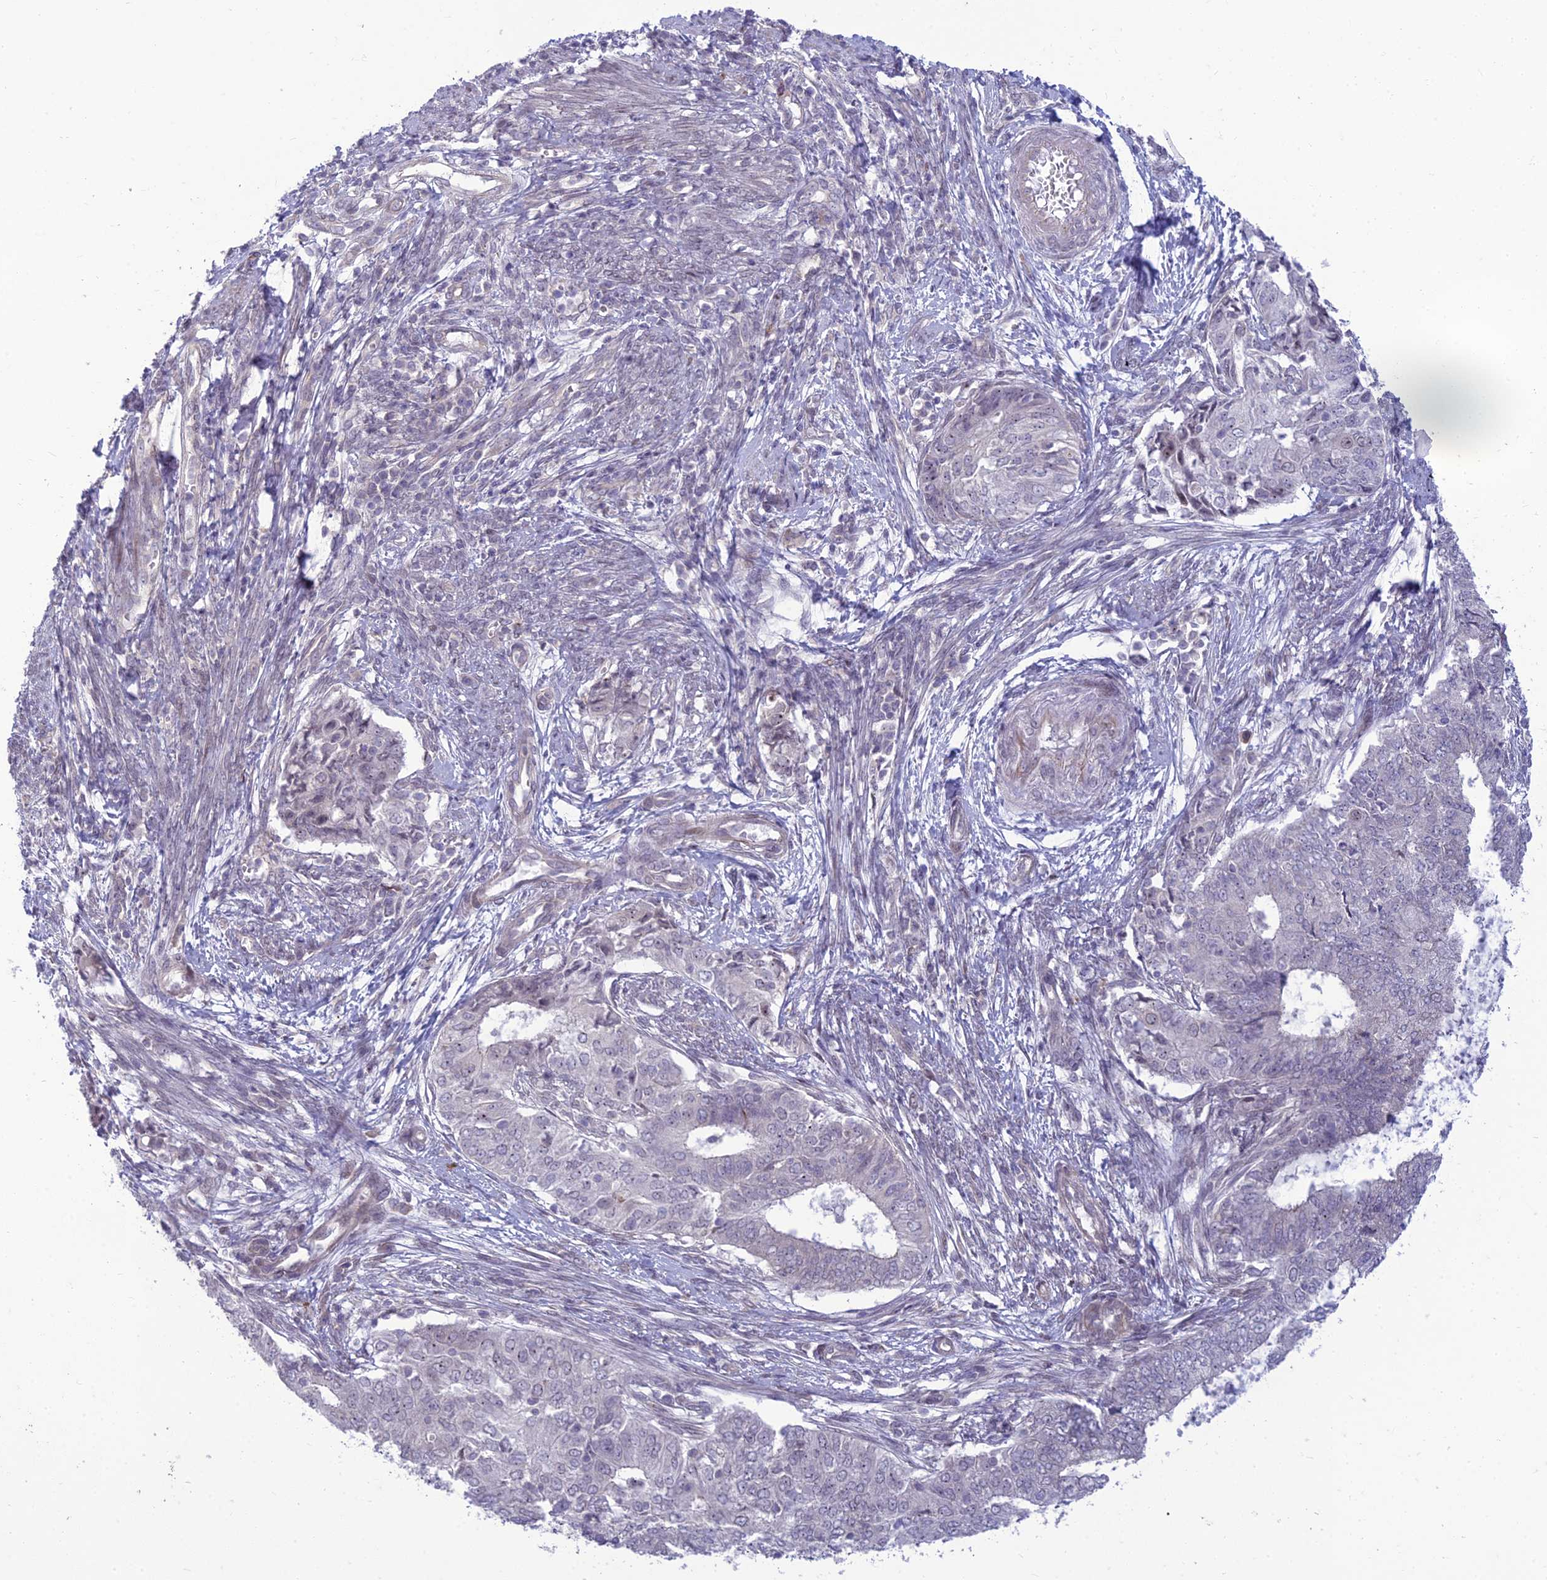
{"staining": {"intensity": "negative", "quantity": "none", "location": "none"}, "tissue": "endometrial cancer", "cell_type": "Tumor cells", "image_type": "cancer", "snomed": [{"axis": "morphology", "description": "Adenocarcinoma, NOS"}, {"axis": "topography", "description": "Endometrium"}], "caption": "The photomicrograph demonstrates no significant expression in tumor cells of adenocarcinoma (endometrial).", "gene": "DTX2", "patient": {"sex": "female", "age": 62}}